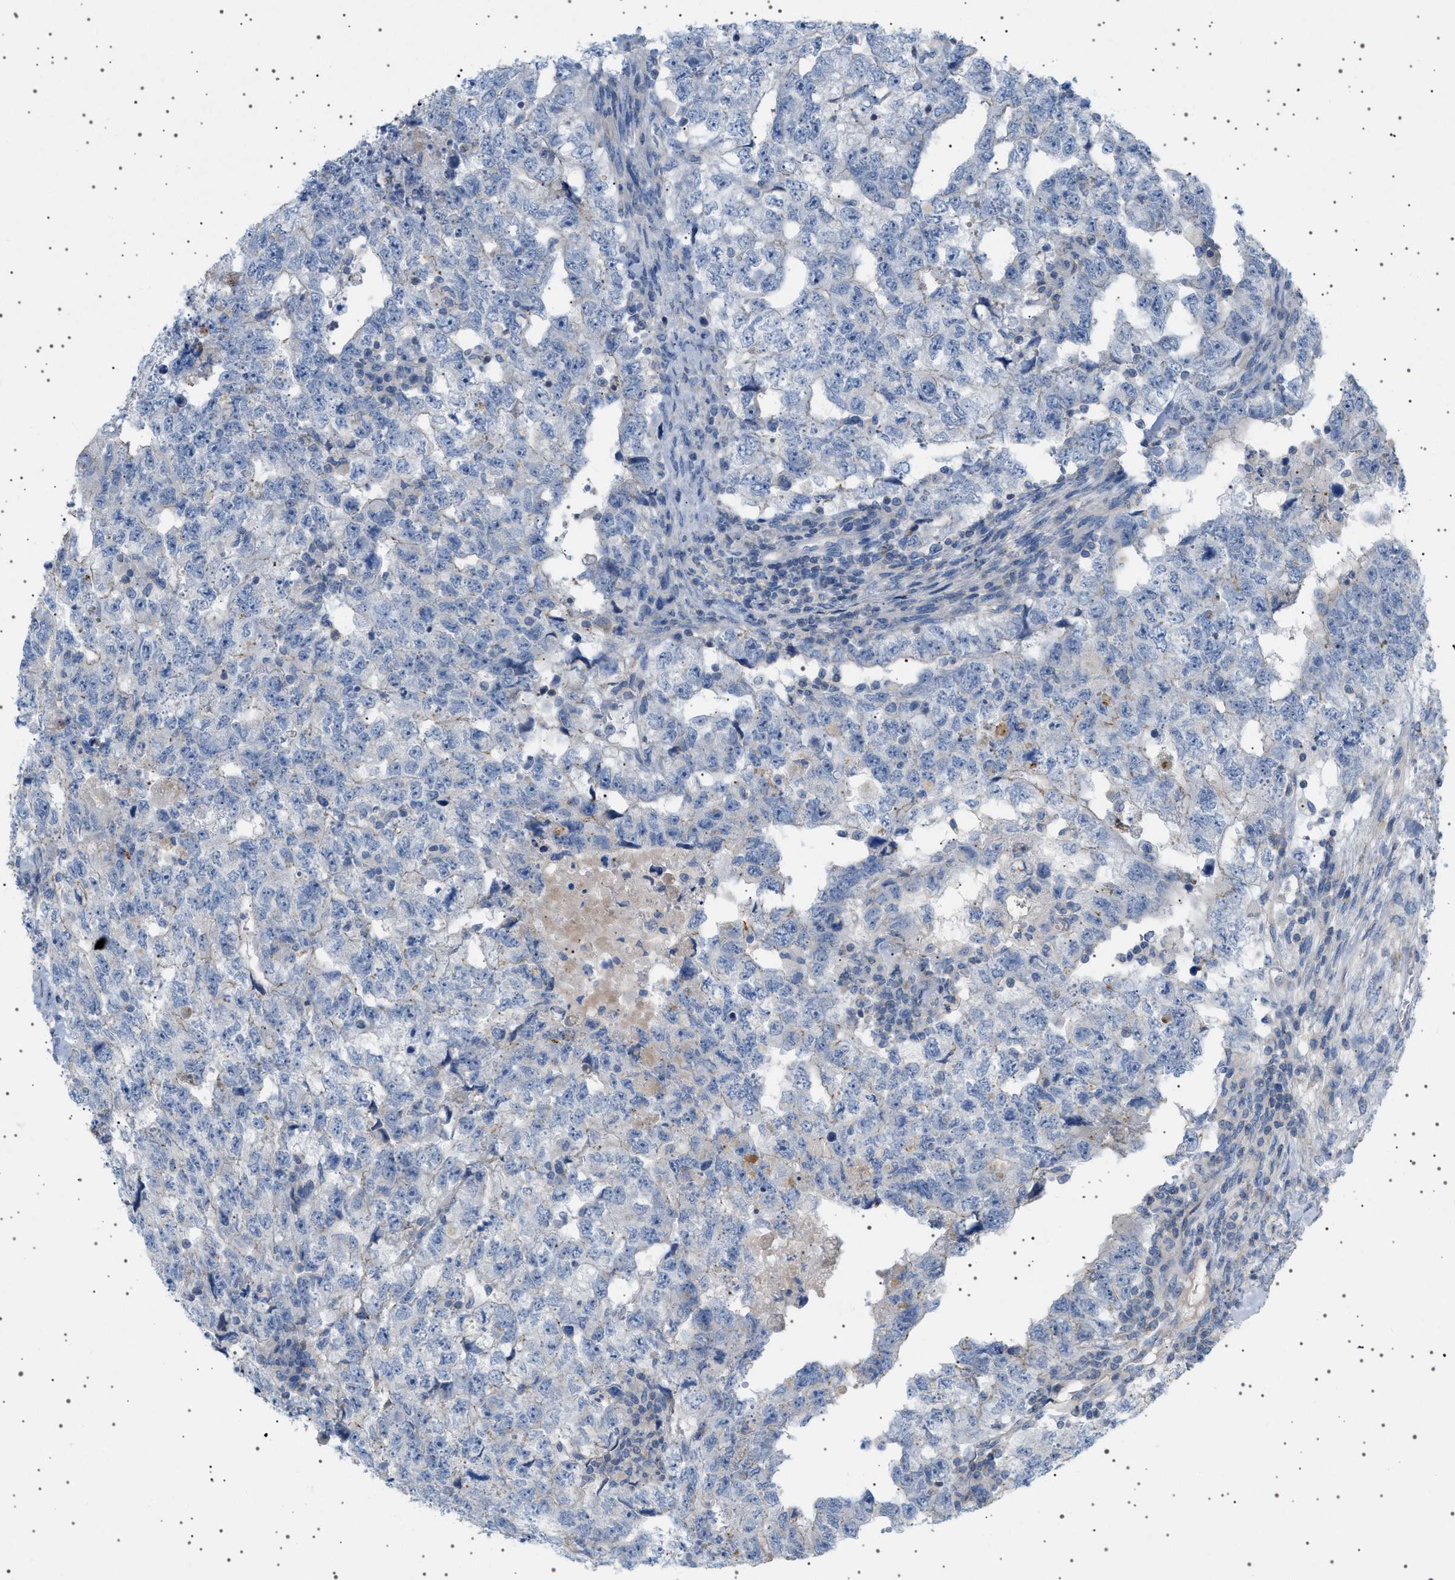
{"staining": {"intensity": "moderate", "quantity": "<25%", "location": "cytoplasmic/membranous"}, "tissue": "testis cancer", "cell_type": "Tumor cells", "image_type": "cancer", "snomed": [{"axis": "morphology", "description": "Carcinoma, Embryonal, NOS"}, {"axis": "topography", "description": "Testis"}], "caption": "Testis cancer stained for a protein reveals moderate cytoplasmic/membranous positivity in tumor cells. (DAB IHC, brown staining for protein, blue staining for nuclei).", "gene": "ADCY10", "patient": {"sex": "male", "age": 36}}